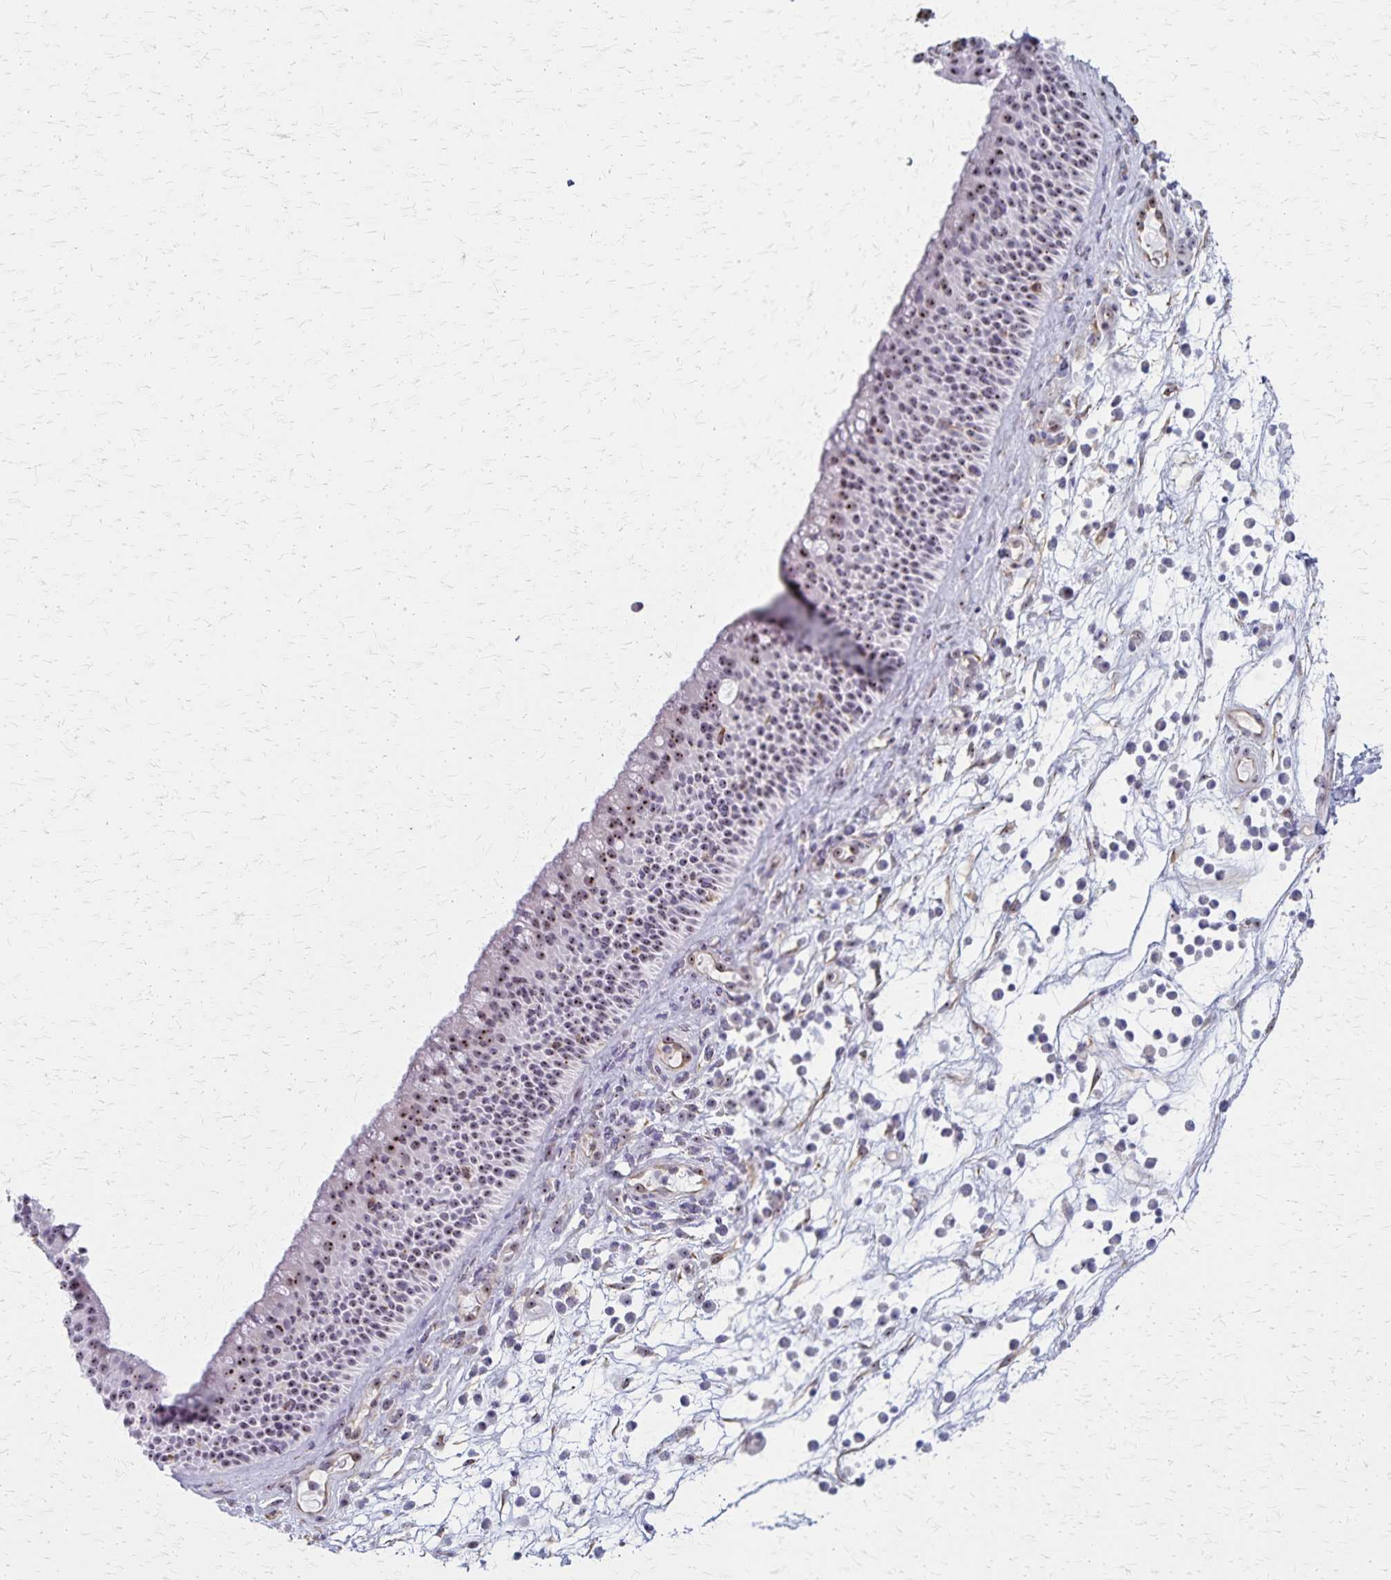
{"staining": {"intensity": "moderate", "quantity": ">75%", "location": "nuclear"}, "tissue": "nasopharynx", "cell_type": "Respiratory epithelial cells", "image_type": "normal", "snomed": [{"axis": "morphology", "description": "Normal tissue, NOS"}, {"axis": "topography", "description": "Nasopharynx"}], "caption": "Nasopharynx stained with DAB immunohistochemistry displays medium levels of moderate nuclear expression in about >75% of respiratory epithelial cells. (Stains: DAB in brown, nuclei in blue, Microscopy: brightfield microscopy at high magnification).", "gene": "DLK2", "patient": {"sex": "male", "age": 56}}